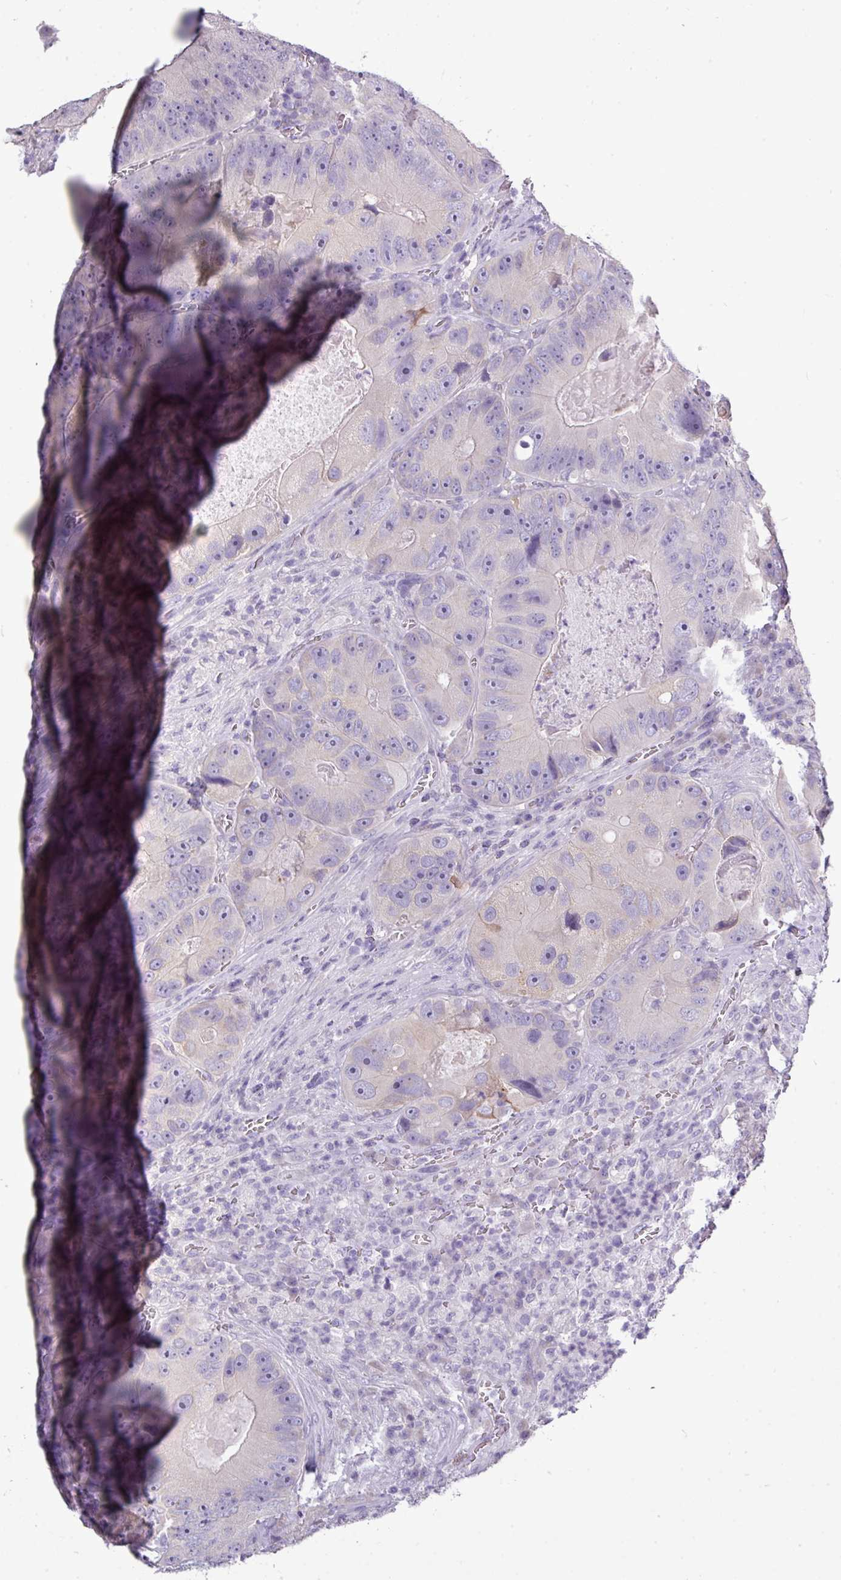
{"staining": {"intensity": "negative", "quantity": "none", "location": "none"}, "tissue": "colorectal cancer", "cell_type": "Tumor cells", "image_type": "cancer", "snomed": [{"axis": "morphology", "description": "Adenocarcinoma, NOS"}, {"axis": "topography", "description": "Colon"}], "caption": "This is an IHC image of adenocarcinoma (colorectal). There is no expression in tumor cells.", "gene": "DNAAF9", "patient": {"sex": "female", "age": 86}}